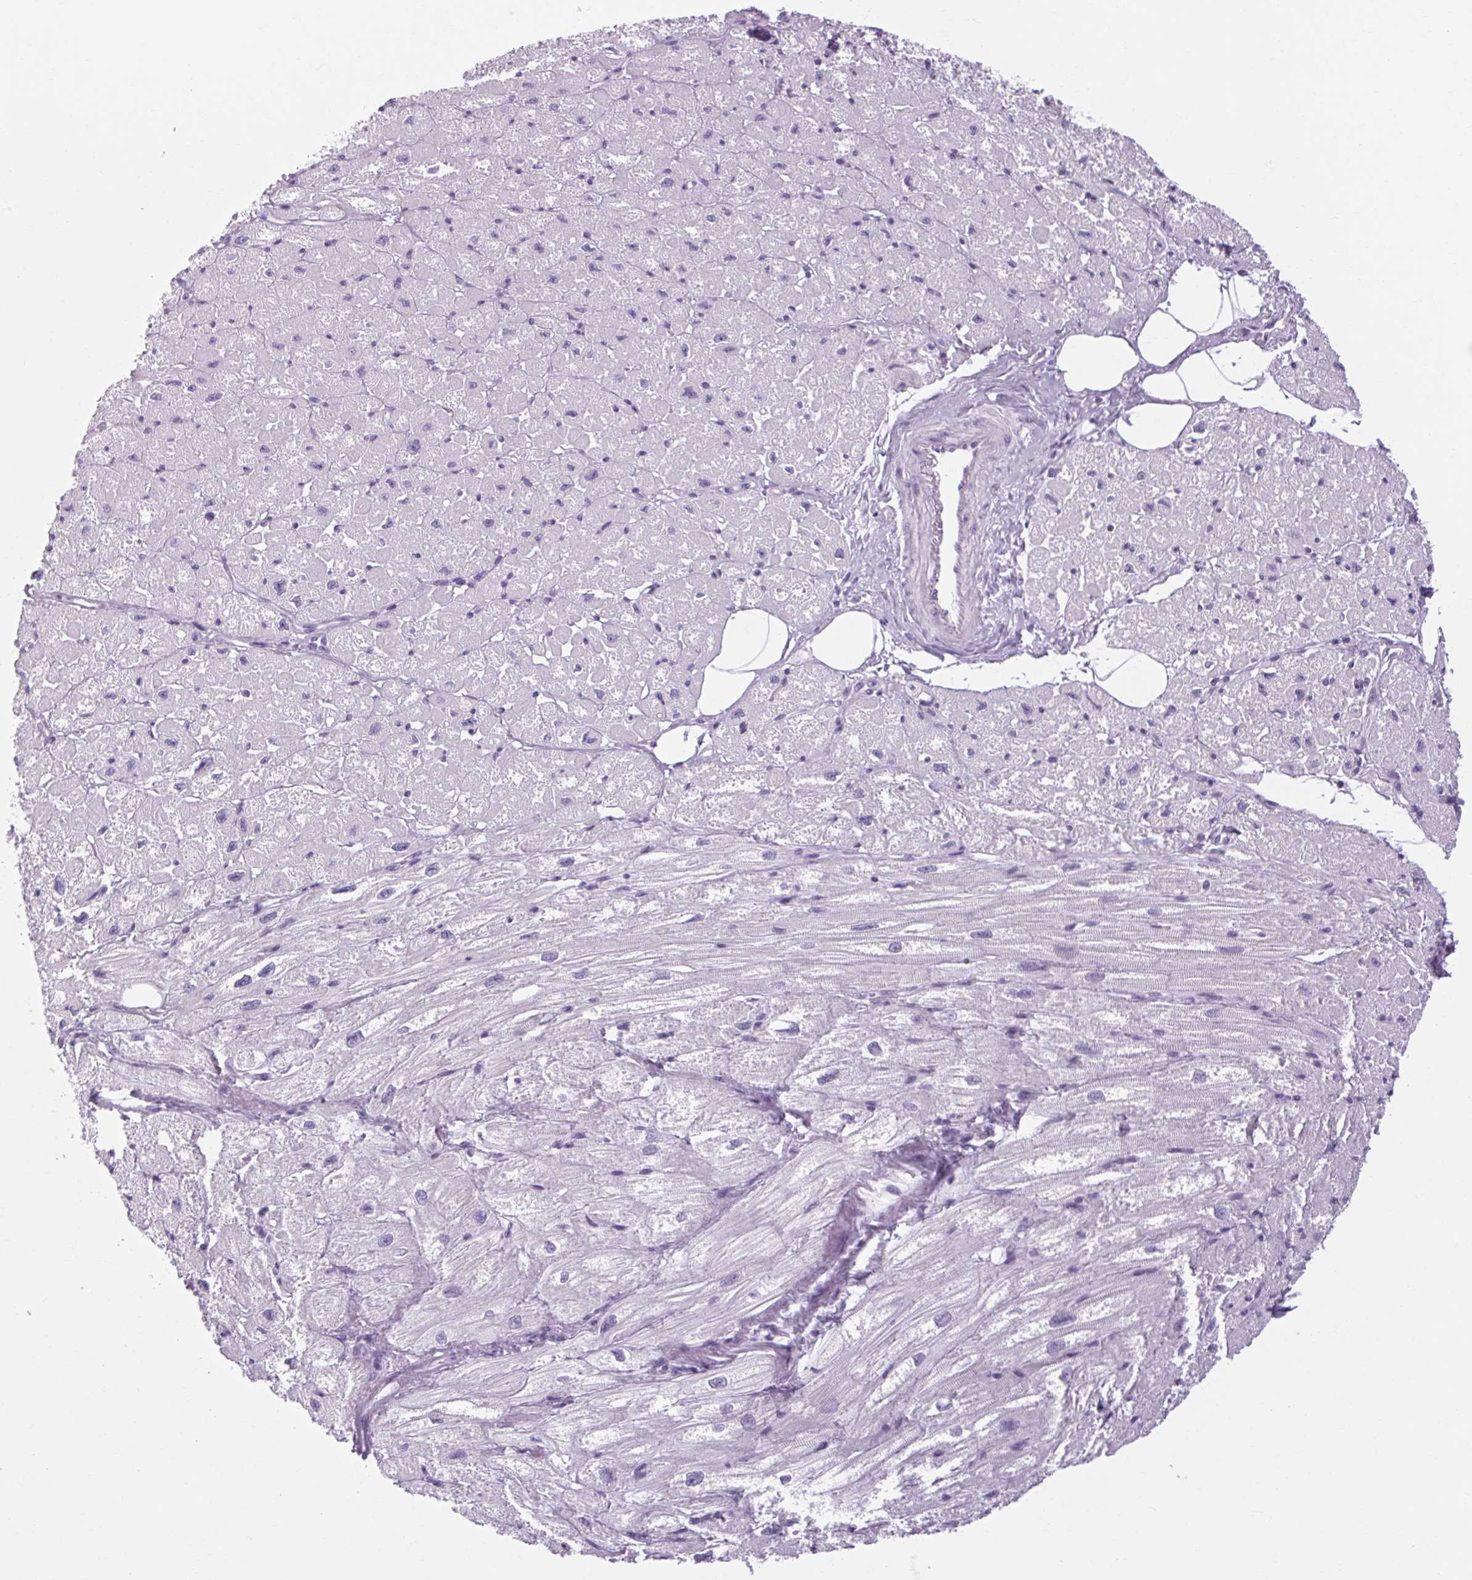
{"staining": {"intensity": "negative", "quantity": "none", "location": "none"}, "tissue": "heart muscle", "cell_type": "Cardiomyocytes", "image_type": "normal", "snomed": [{"axis": "morphology", "description": "Normal tissue, NOS"}, {"axis": "topography", "description": "Heart"}], "caption": "Cardiomyocytes show no significant expression in benign heart muscle. The staining was performed using DAB (3,3'-diaminobenzidine) to visualize the protein expression in brown, while the nuclei were stained in blue with hematoxylin (Magnification: 20x).", "gene": "POMC", "patient": {"sex": "female", "age": 62}}